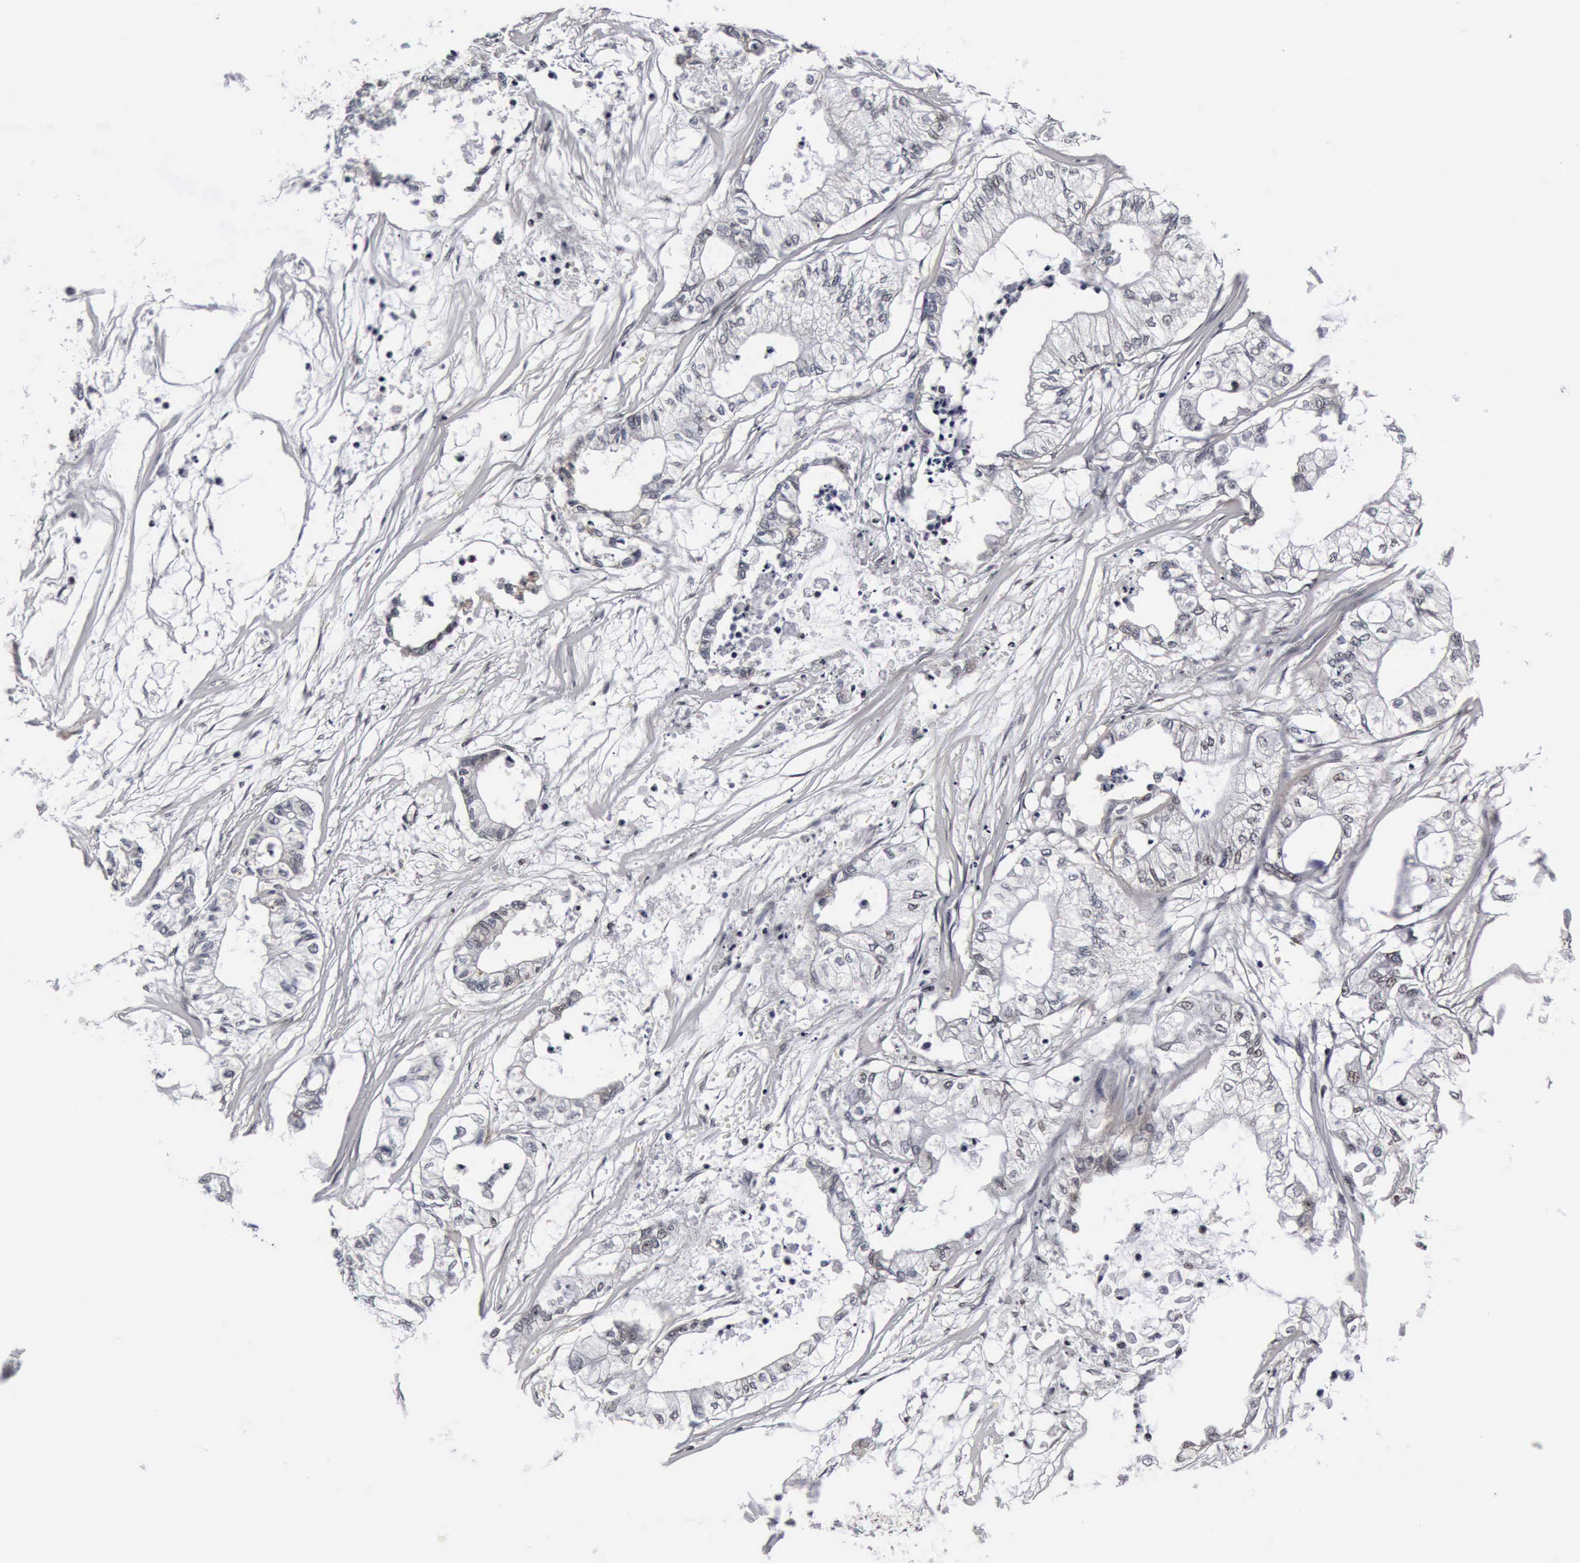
{"staining": {"intensity": "negative", "quantity": "none", "location": "none"}, "tissue": "pancreatic cancer", "cell_type": "Tumor cells", "image_type": "cancer", "snomed": [{"axis": "morphology", "description": "Adenocarcinoma, NOS"}, {"axis": "topography", "description": "Pancreas"}], "caption": "An image of human adenocarcinoma (pancreatic) is negative for staining in tumor cells.", "gene": "UBC", "patient": {"sex": "male", "age": 79}}